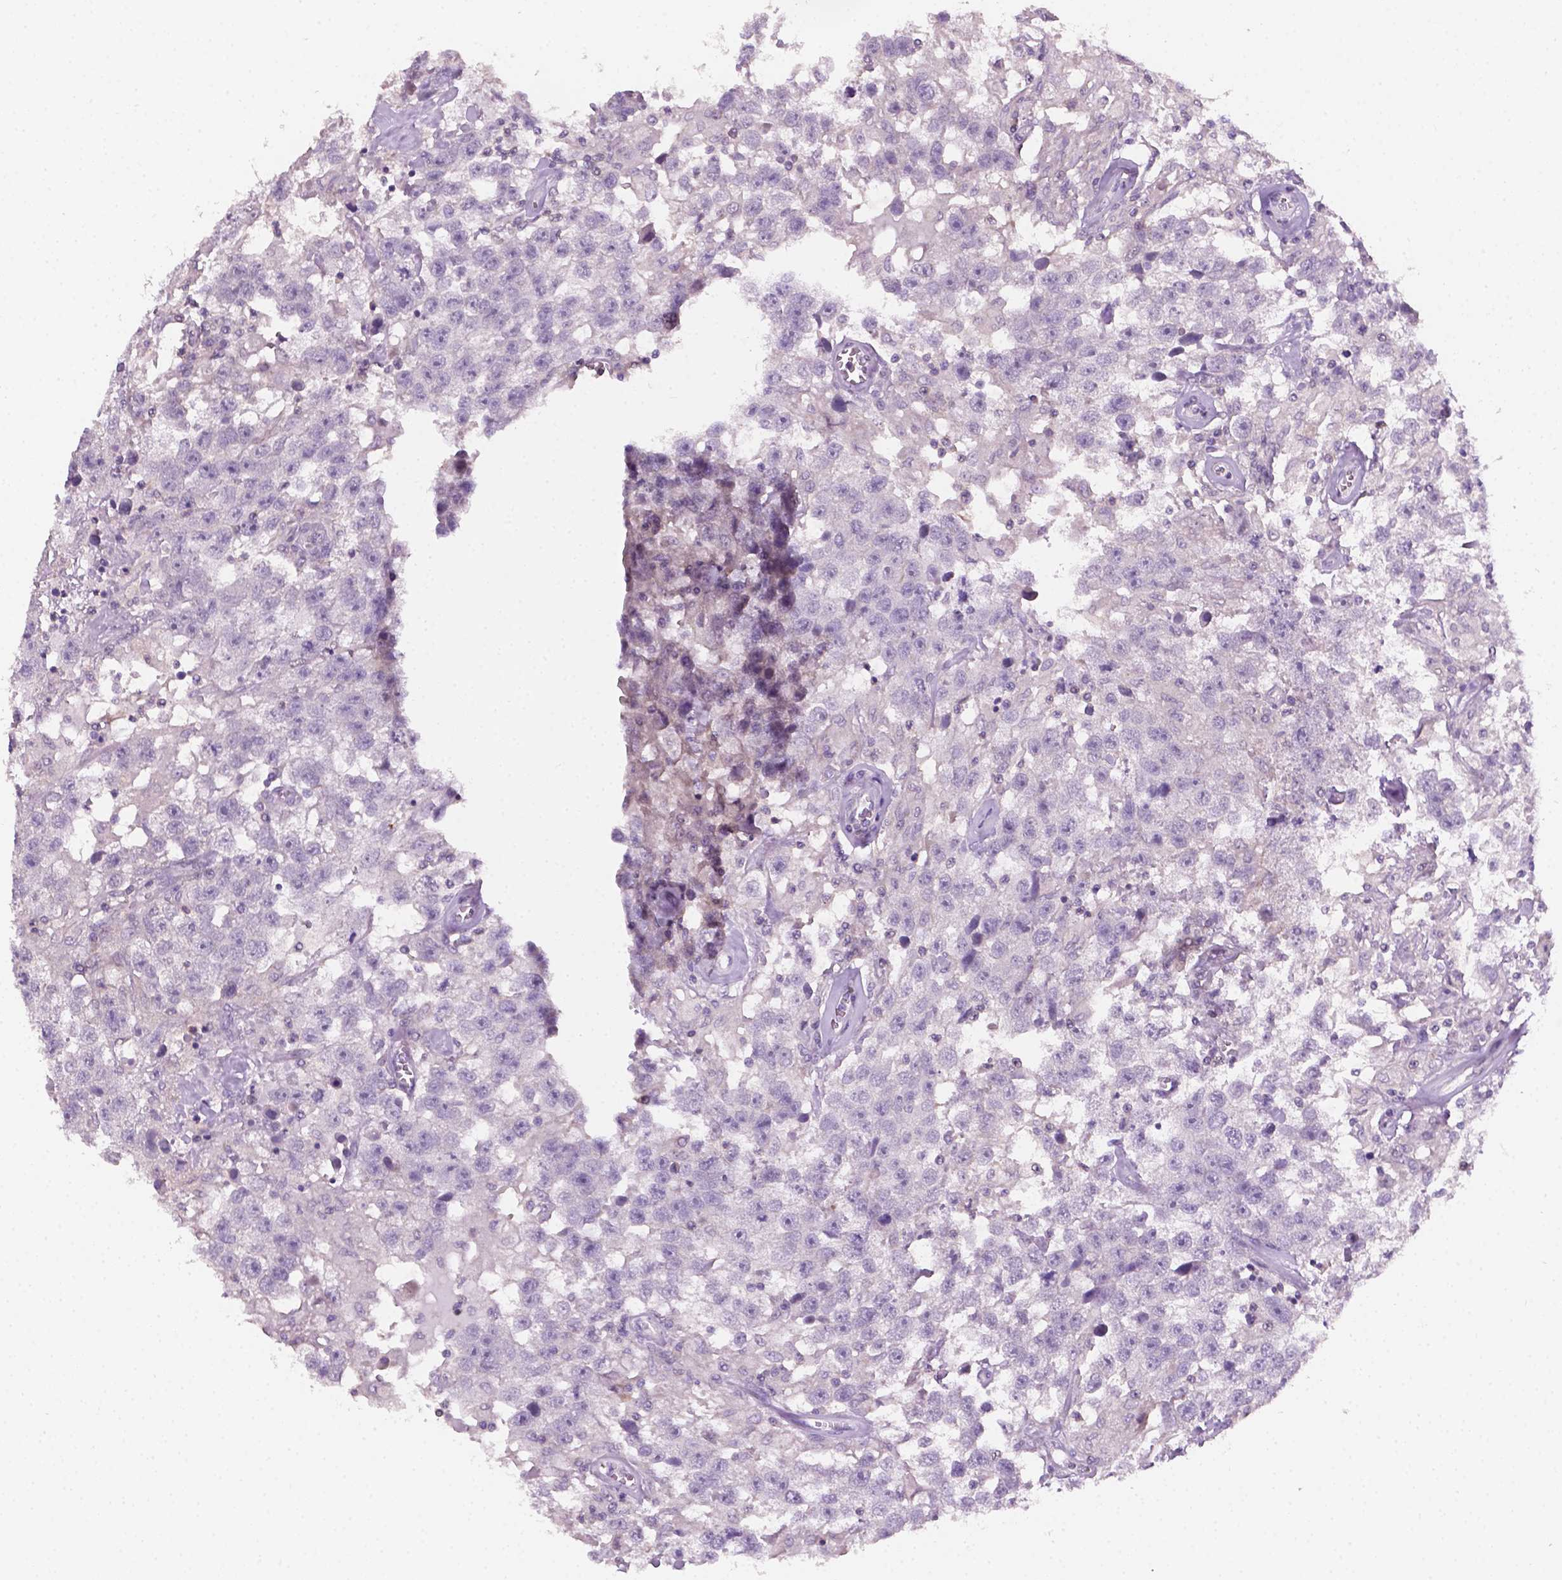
{"staining": {"intensity": "negative", "quantity": "none", "location": "none"}, "tissue": "testis cancer", "cell_type": "Tumor cells", "image_type": "cancer", "snomed": [{"axis": "morphology", "description": "Seminoma, NOS"}, {"axis": "topography", "description": "Testis"}], "caption": "This is a micrograph of immunohistochemistry (IHC) staining of testis seminoma, which shows no expression in tumor cells.", "gene": "EGFR", "patient": {"sex": "male", "age": 43}}